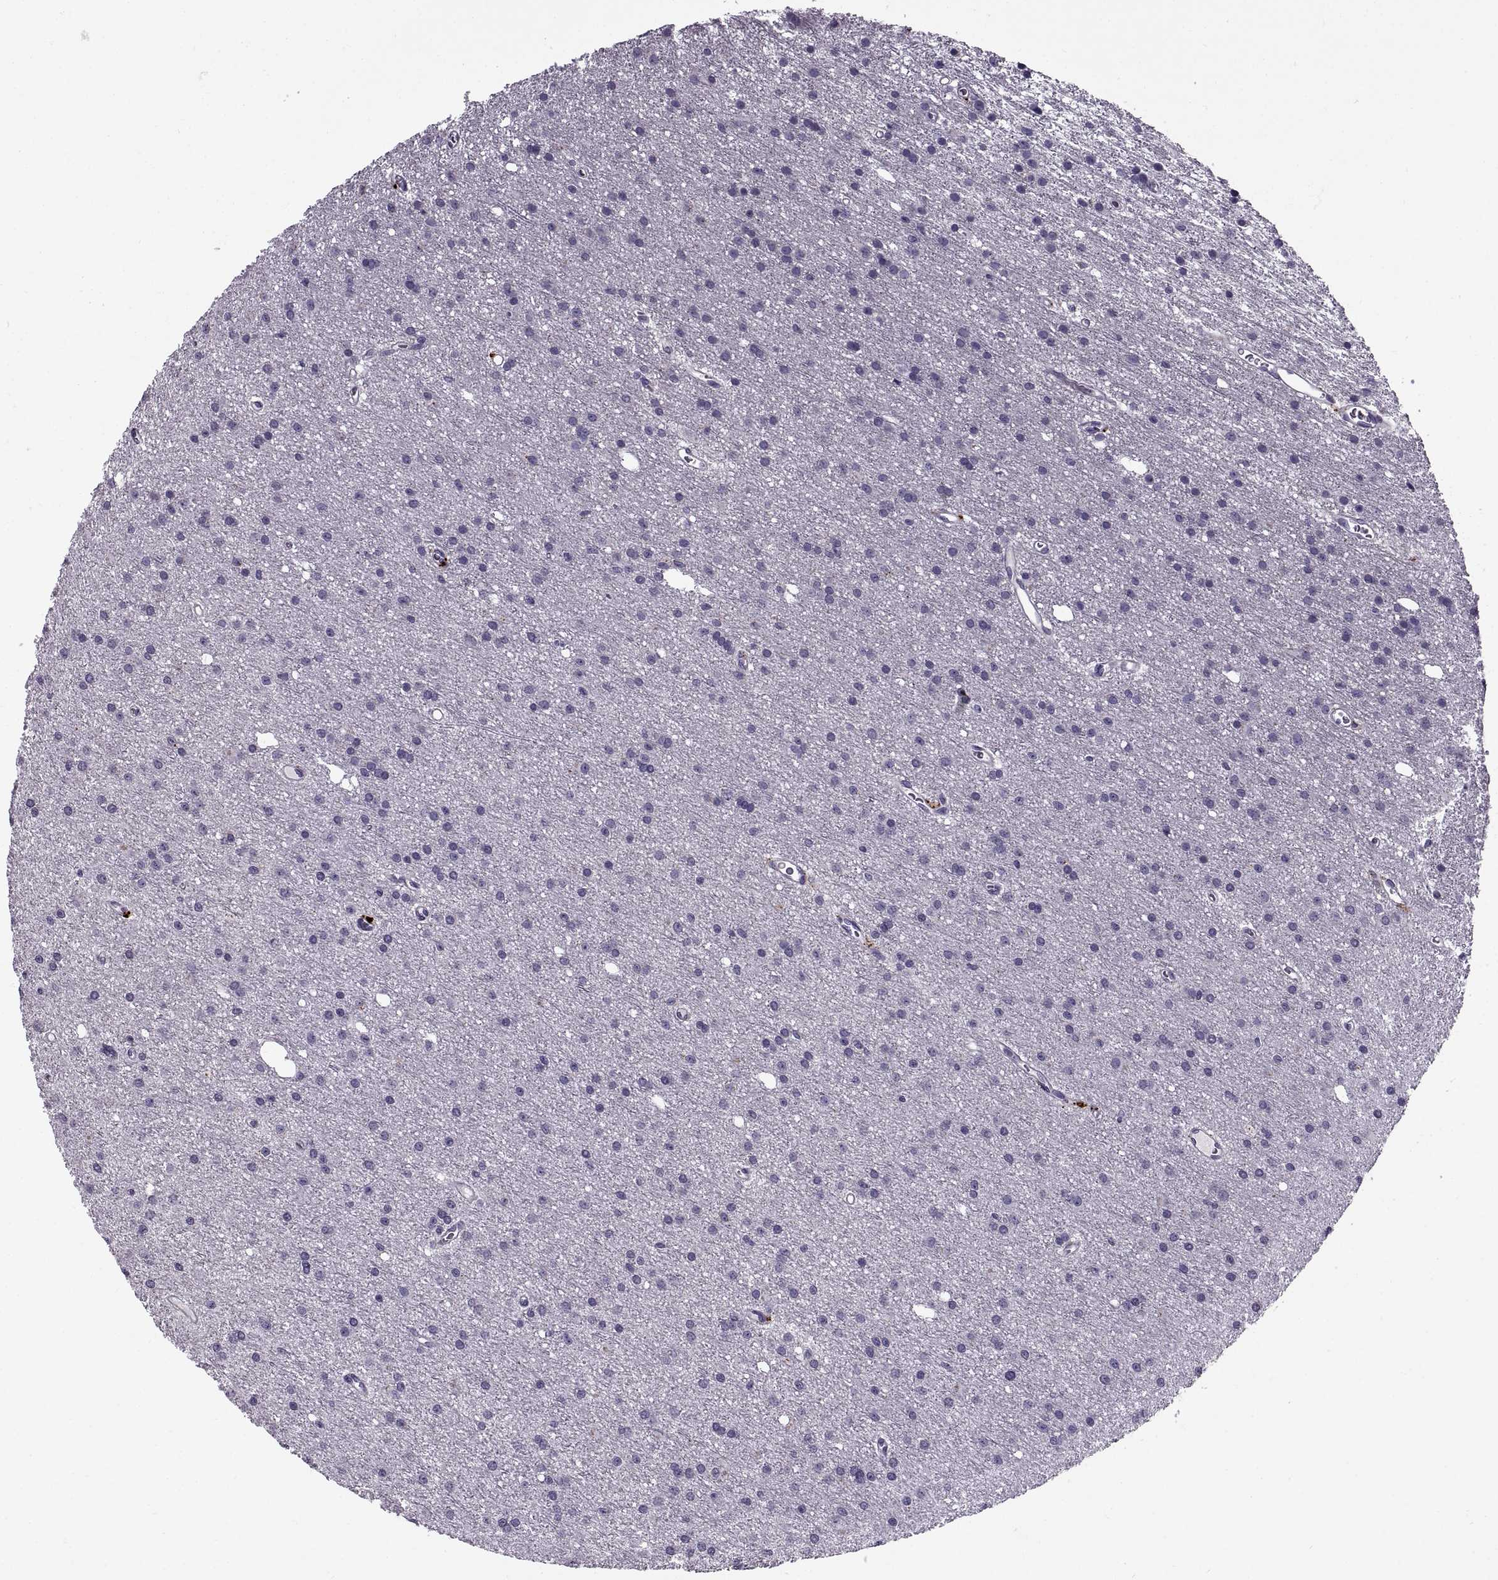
{"staining": {"intensity": "negative", "quantity": "none", "location": "none"}, "tissue": "glioma", "cell_type": "Tumor cells", "image_type": "cancer", "snomed": [{"axis": "morphology", "description": "Glioma, malignant, Low grade"}, {"axis": "topography", "description": "Brain"}], "caption": "An immunohistochemistry (IHC) histopathology image of glioma is shown. There is no staining in tumor cells of glioma.", "gene": "CALCR", "patient": {"sex": "male", "age": 27}}